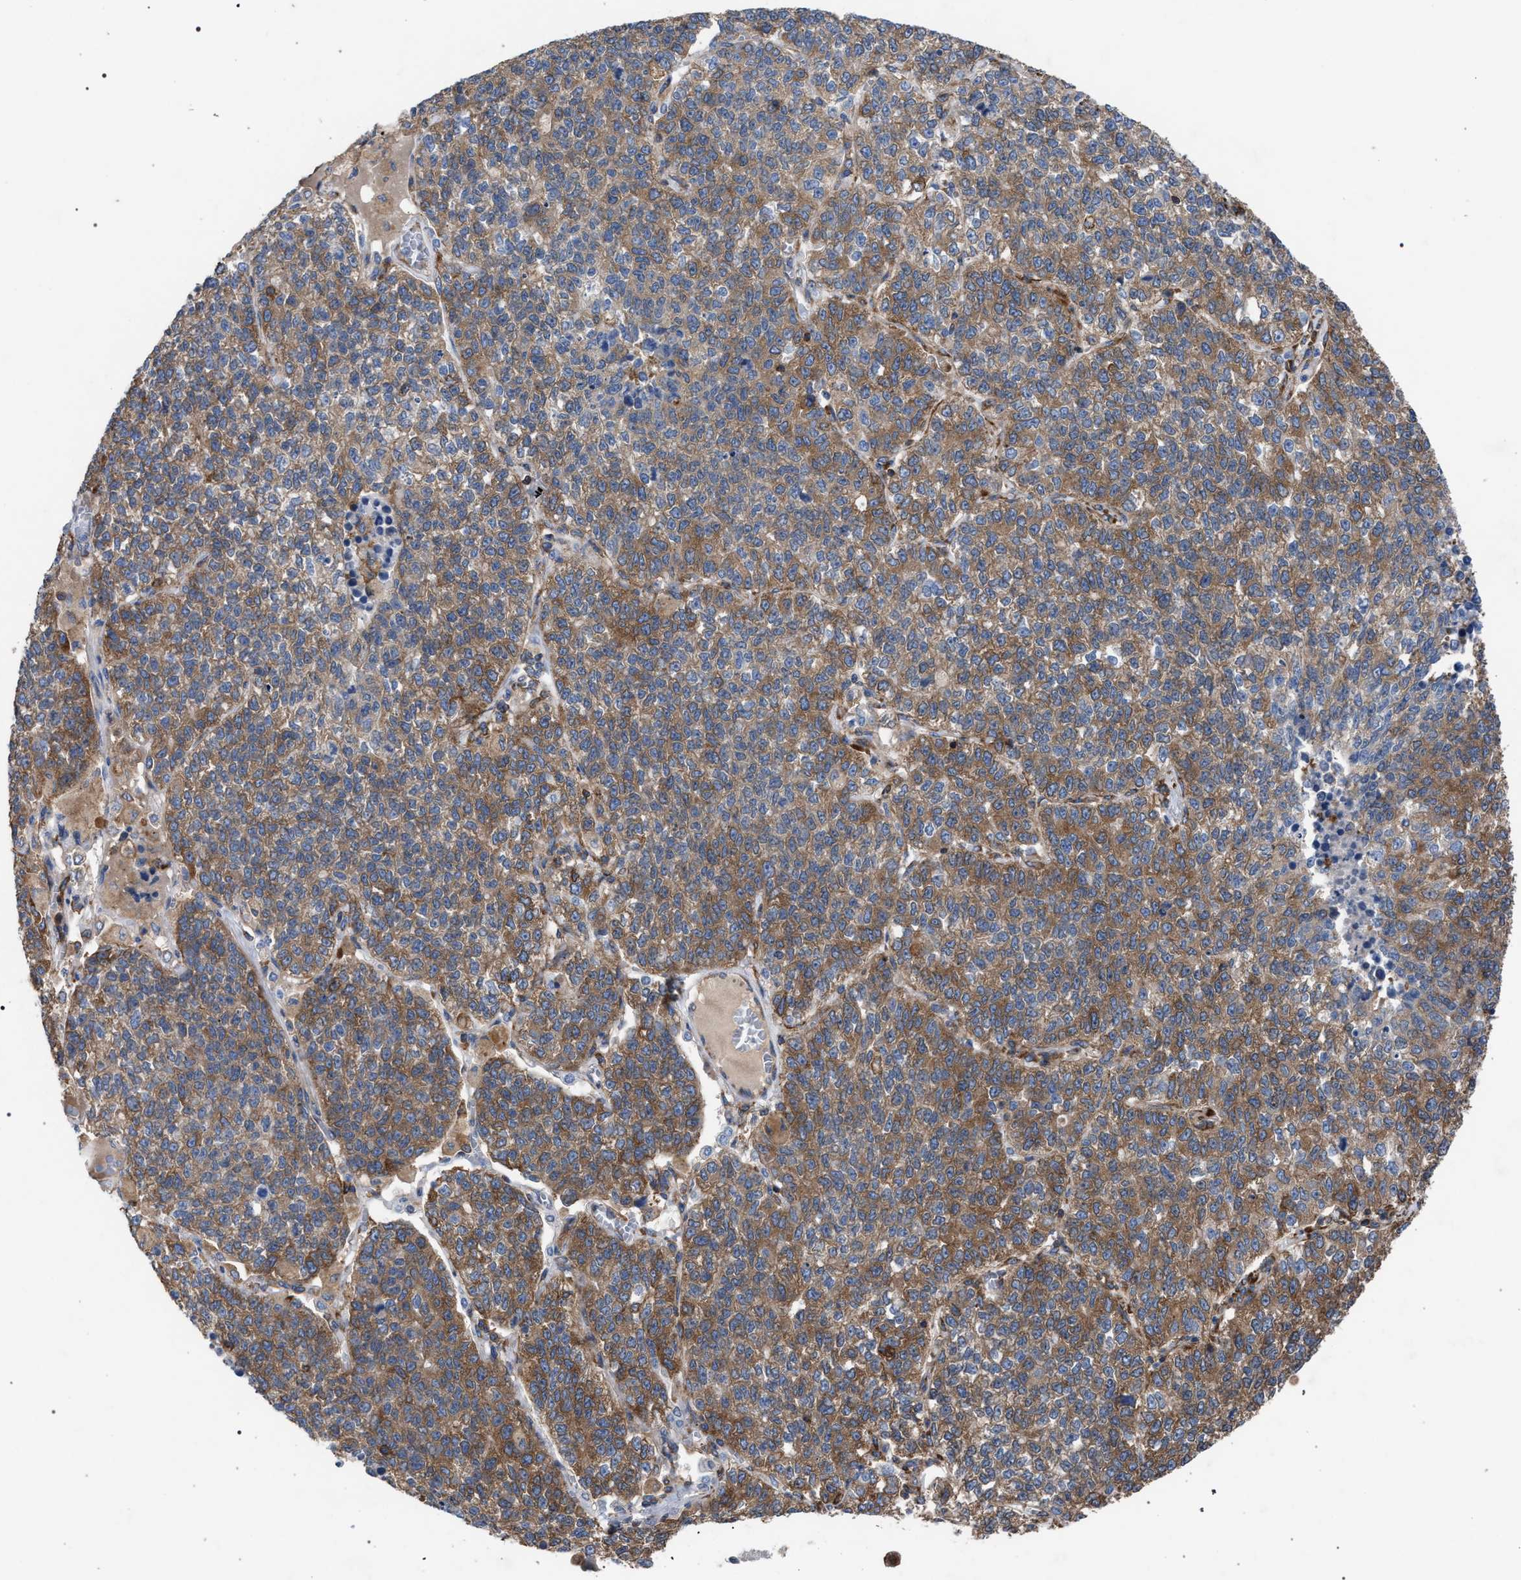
{"staining": {"intensity": "moderate", "quantity": ">75%", "location": "cytoplasmic/membranous"}, "tissue": "lung cancer", "cell_type": "Tumor cells", "image_type": "cancer", "snomed": [{"axis": "morphology", "description": "Adenocarcinoma, NOS"}, {"axis": "topography", "description": "Lung"}], "caption": "Adenocarcinoma (lung) stained with a protein marker shows moderate staining in tumor cells.", "gene": "CDR2L", "patient": {"sex": "male", "age": 49}}